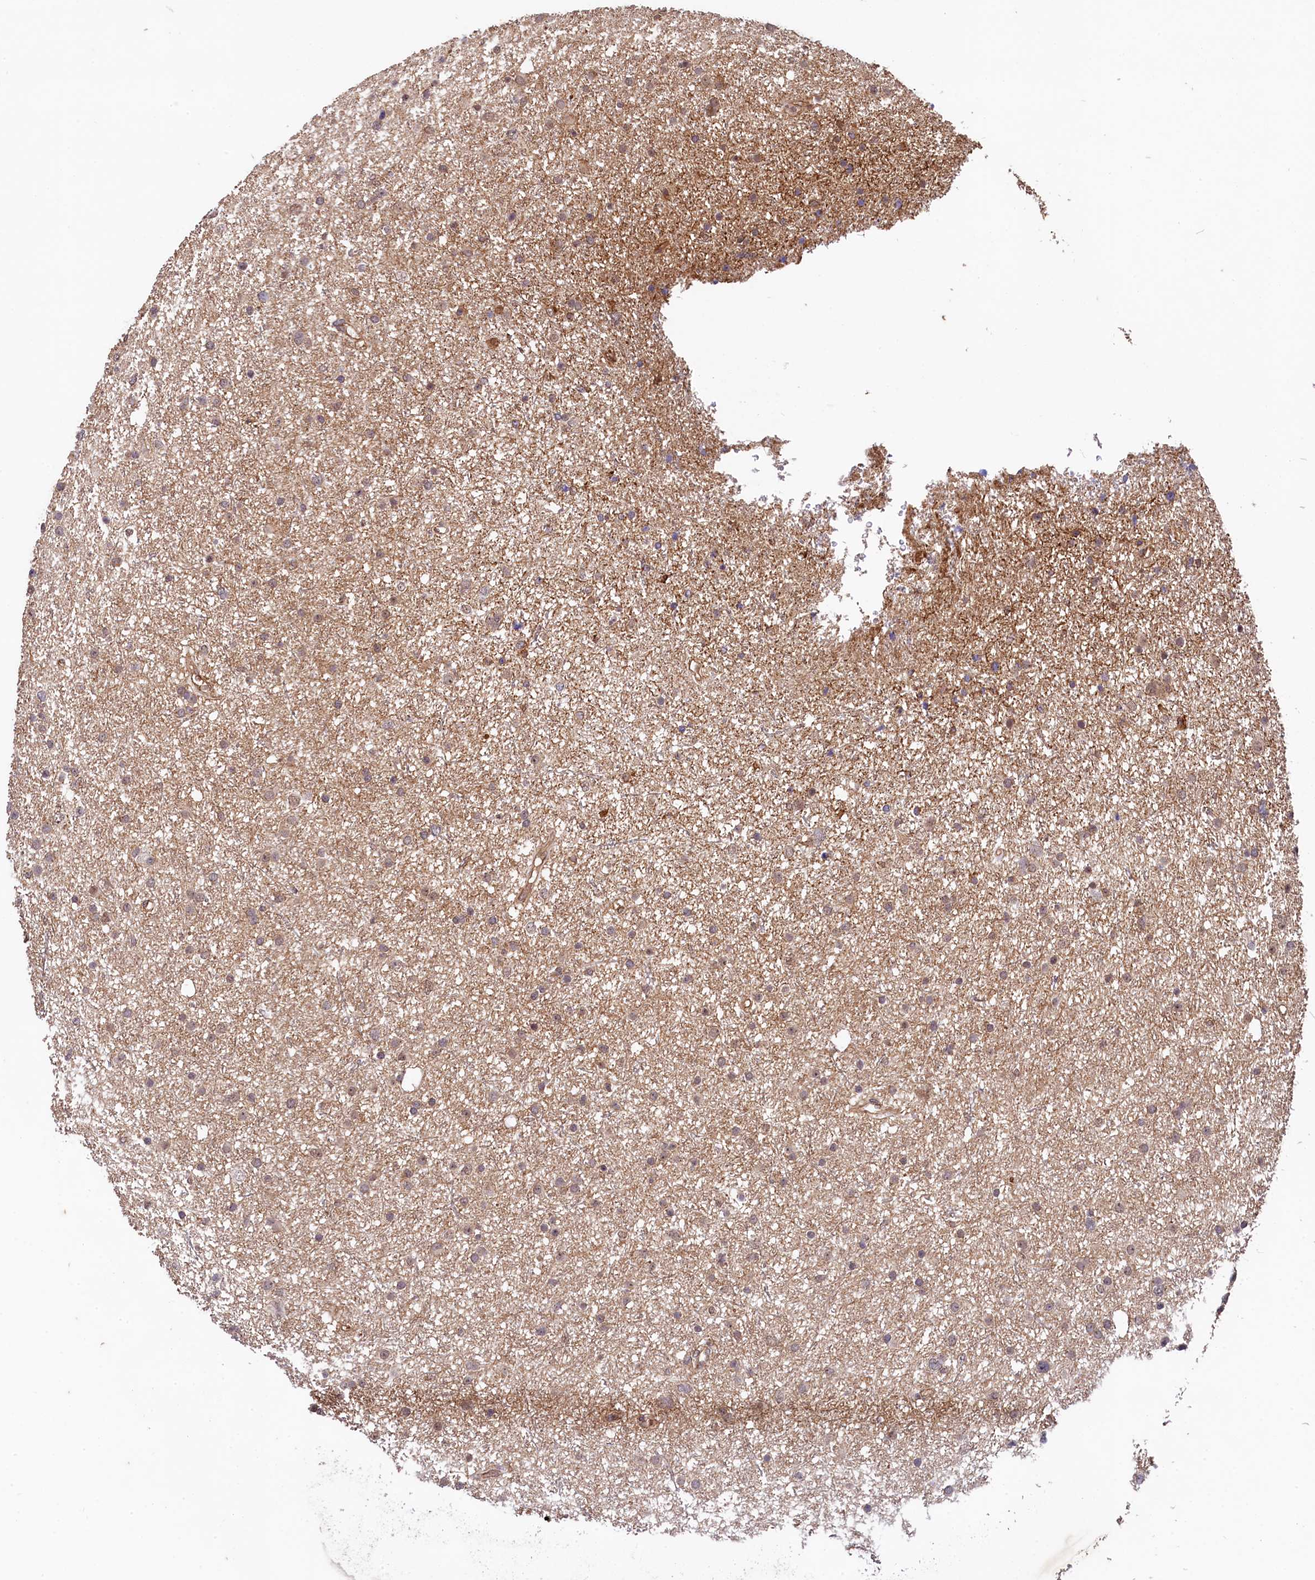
{"staining": {"intensity": "weak", "quantity": "25%-75%", "location": "cytoplasmic/membranous"}, "tissue": "glioma", "cell_type": "Tumor cells", "image_type": "cancer", "snomed": [{"axis": "morphology", "description": "Glioma, malignant, Low grade"}, {"axis": "topography", "description": "Cerebral cortex"}], "caption": "Approximately 25%-75% of tumor cells in glioma show weak cytoplasmic/membranous protein expression as visualized by brown immunohistochemical staining.", "gene": "ARL14EP", "patient": {"sex": "female", "age": 39}}